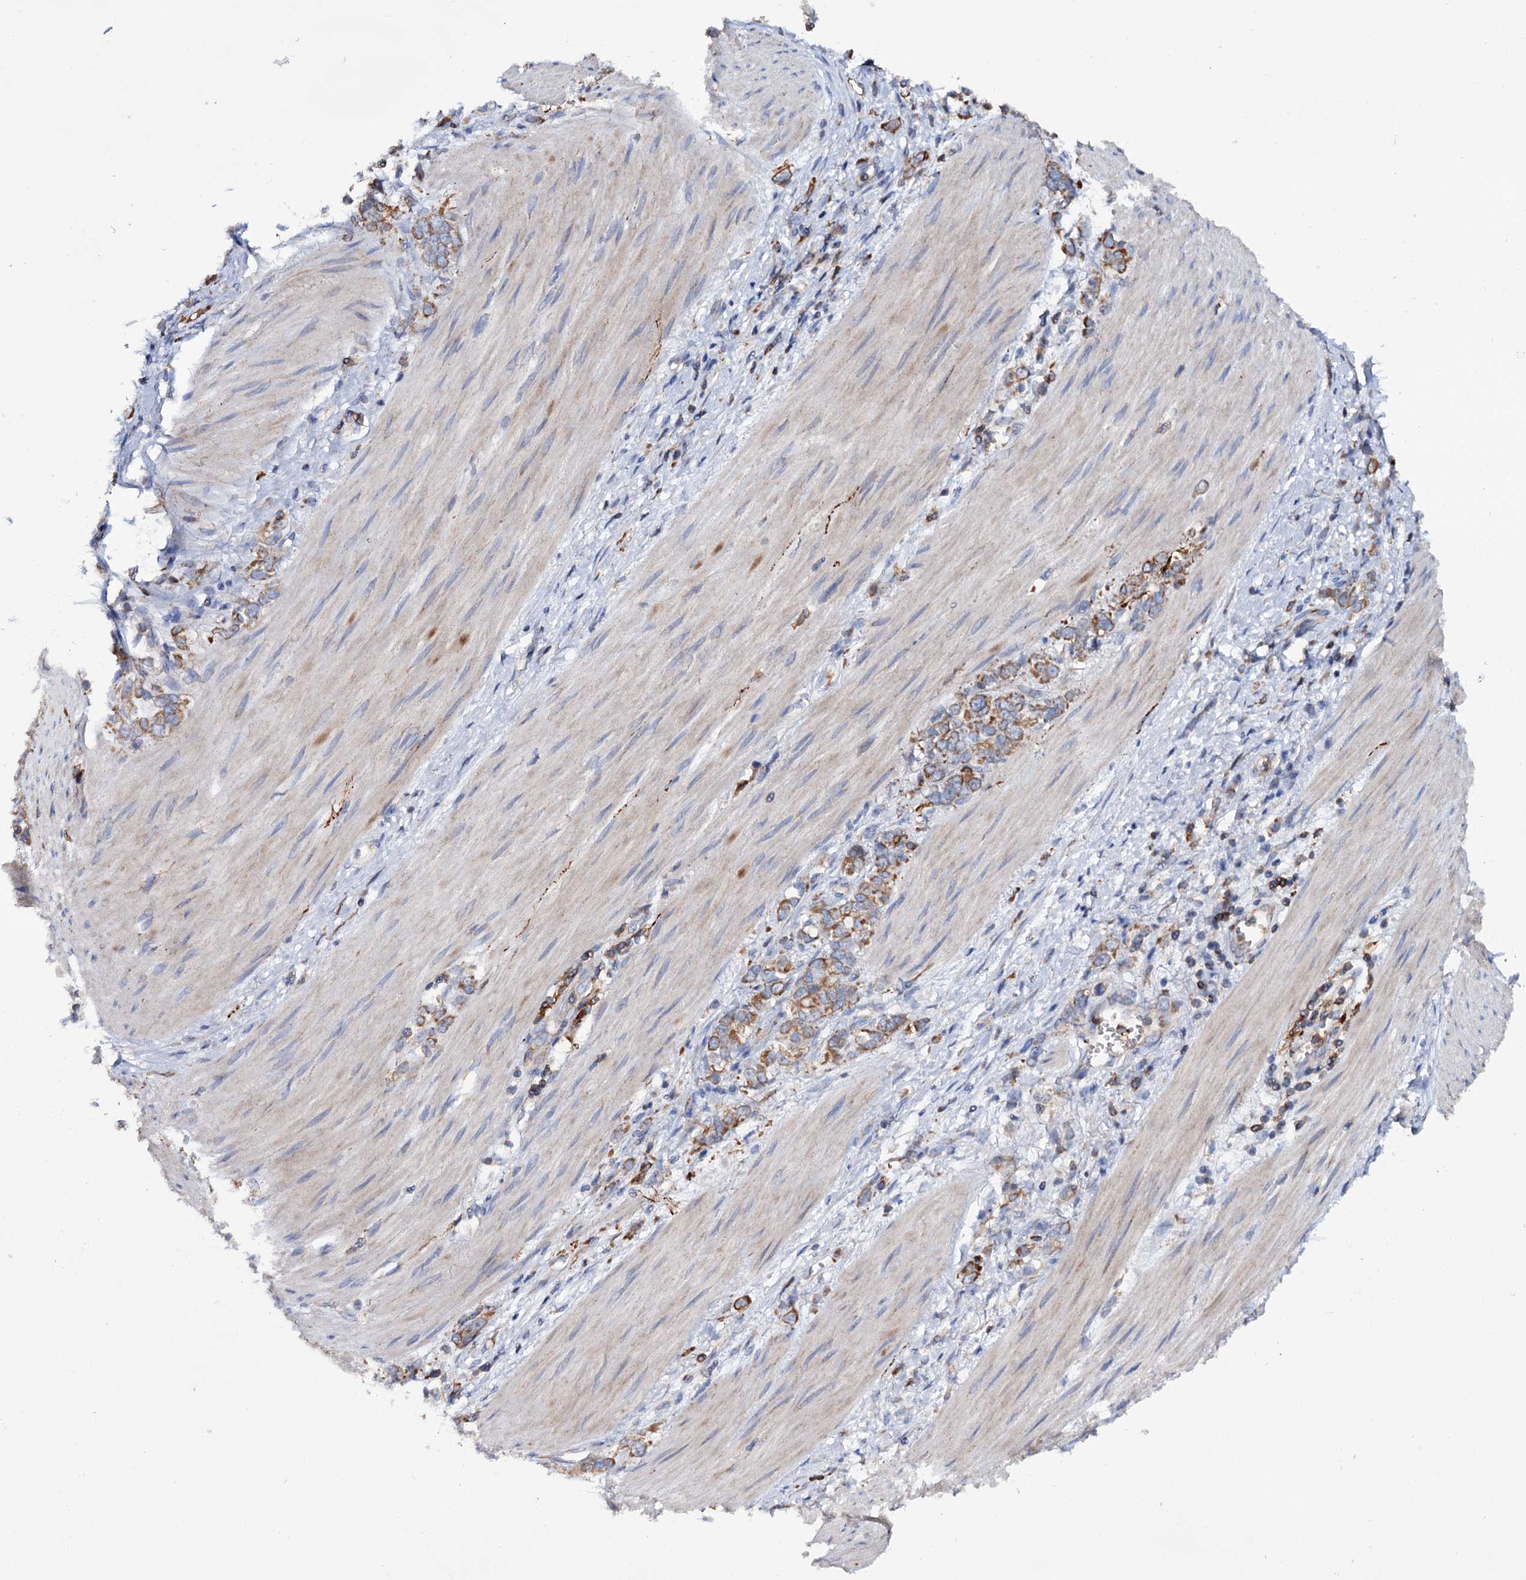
{"staining": {"intensity": "moderate", "quantity": ">75%", "location": "cytoplasmic/membranous"}, "tissue": "stomach cancer", "cell_type": "Tumor cells", "image_type": "cancer", "snomed": [{"axis": "morphology", "description": "Adenocarcinoma, NOS"}, {"axis": "topography", "description": "Stomach"}], "caption": "A high-resolution image shows IHC staining of stomach cancer, which reveals moderate cytoplasmic/membranous expression in about >75% of tumor cells. The staining was performed using DAB (3,3'-diaminobenzidine), with brown indicating positive protein expression. Nuclei are stained blue with hematoxylin.", "gene": "UBASH3B", "patient": {"sex": "female", "age": 76}}